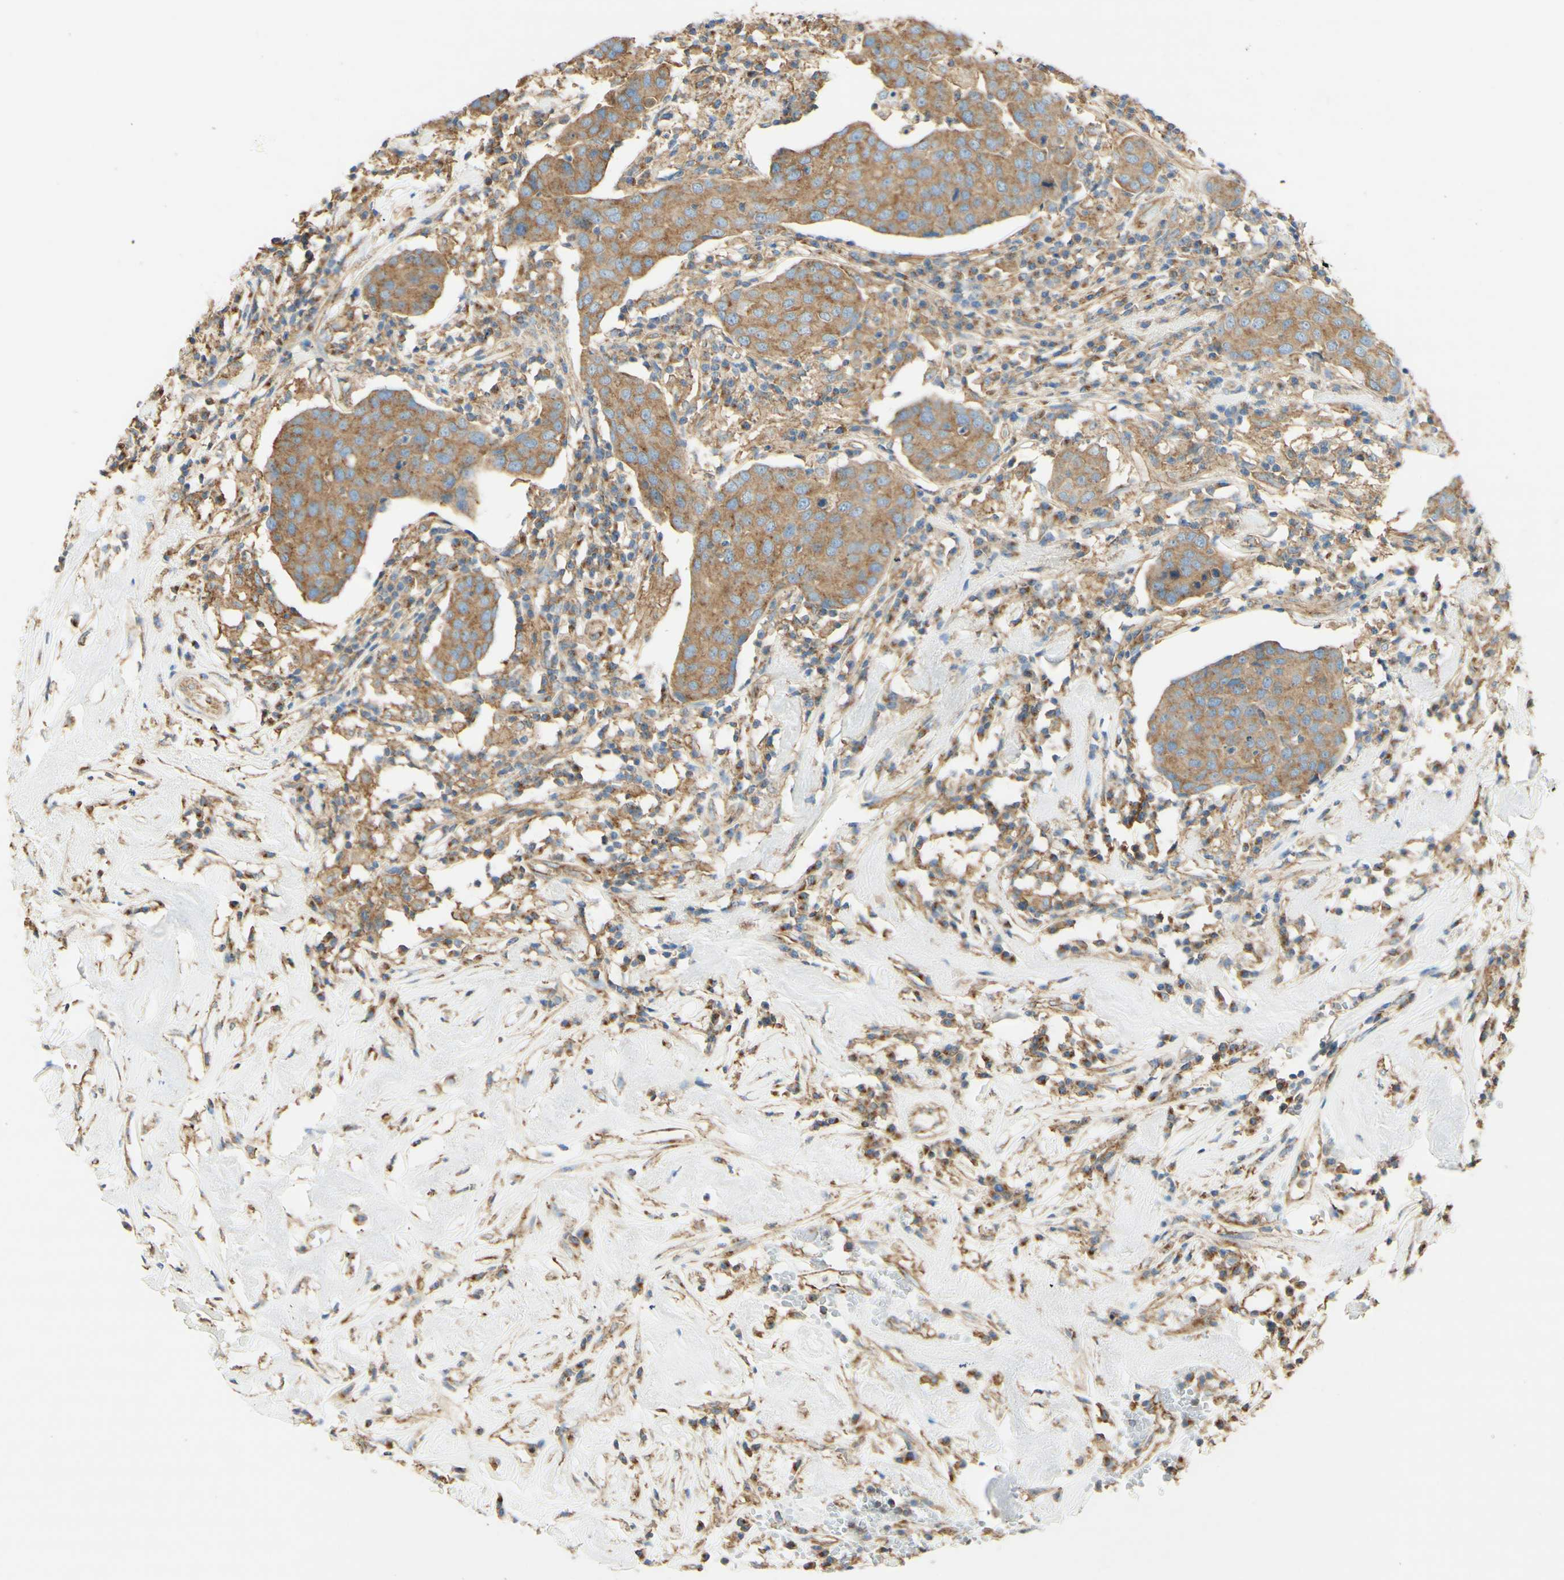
{"staining": {"intensity": "moderate", "quantity": ">75%", "location": "cytoplasmic/membranous"}, "tissue": "head and neck cancer", "cell_type": "Tumor cells", "image_type": "cancer", "snomed": [{"axis": "morphology", "description": "Adenocarcinoma, NOS"}, {"axis": "topography", "description": "Salivary gland"}, {"axis": "topography", "description": "Head-Neck"}], "caption": "Human head and neck cancer (adenocarcinoma) stained with a brown dye reveals moderate cytoplasmic/membranous positive expression in approximately >75% of tumor cells.", "gene": "CLTC", "patient": {"sex": "female", "age": 65}}